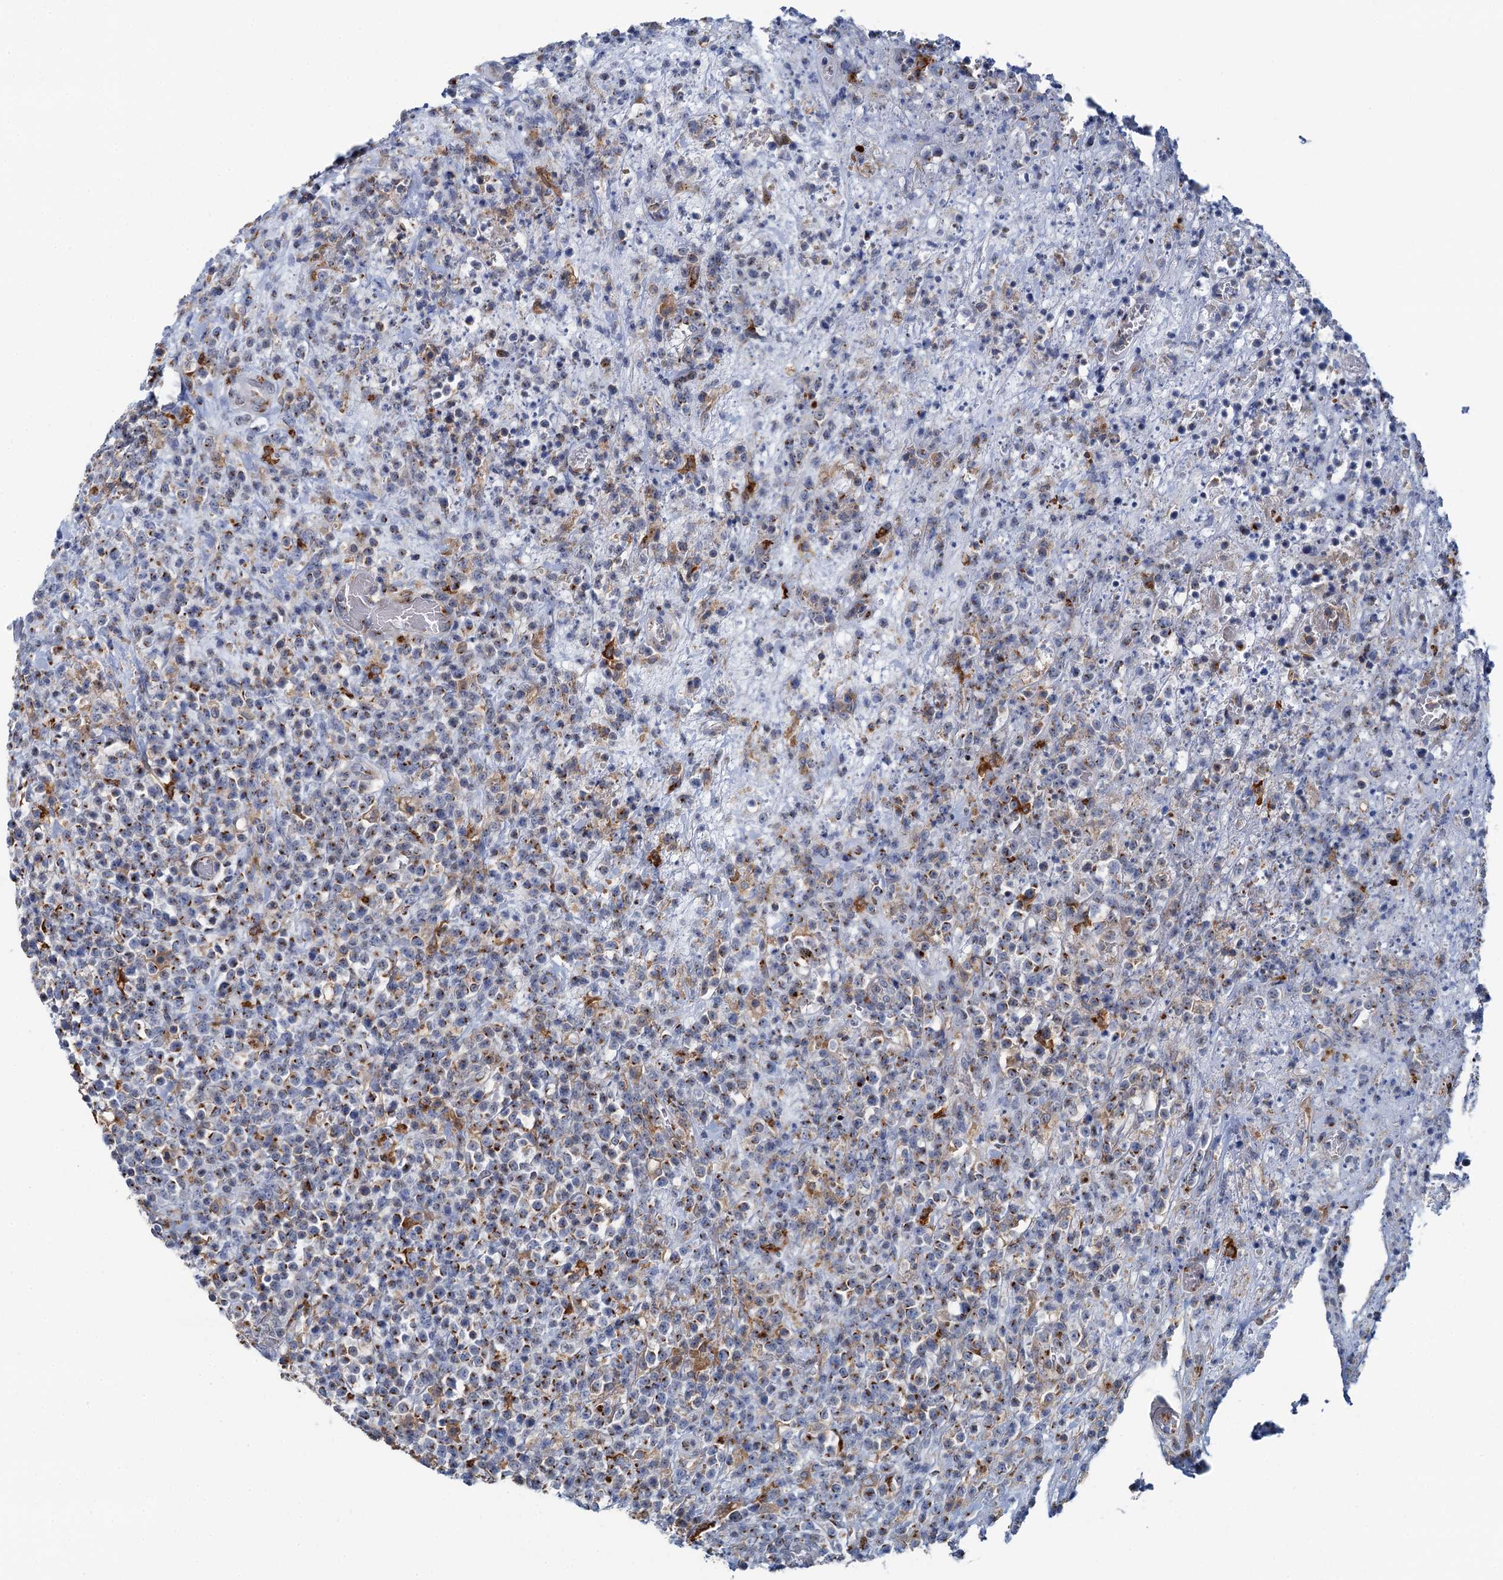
{"staining": {"intensity": "moderate", "quantity": "25%-75%", "location": "cytoplasmic/membranous"}, "tissue": "lymphoma", "cell_type": "Tumor cells", "image_type": "cancer", "snomed": [{"axis": "morphology", "description": "Malignant lymphoma, non-Hodgkin's type, High grade"}, {"axis": "topography", "description": "Colon"}], "caption": "An immunohistochemistry photomicrograph of neoplastic tissue is shown. Protein staining in brown highlights moderate cytoplasmic/membranous positivity in high-grade malignant lymphoma, non-Hodgkin's type within tumor cells.", "gene": "BET1L", "patient": {"sex": "female", "age": 53}}